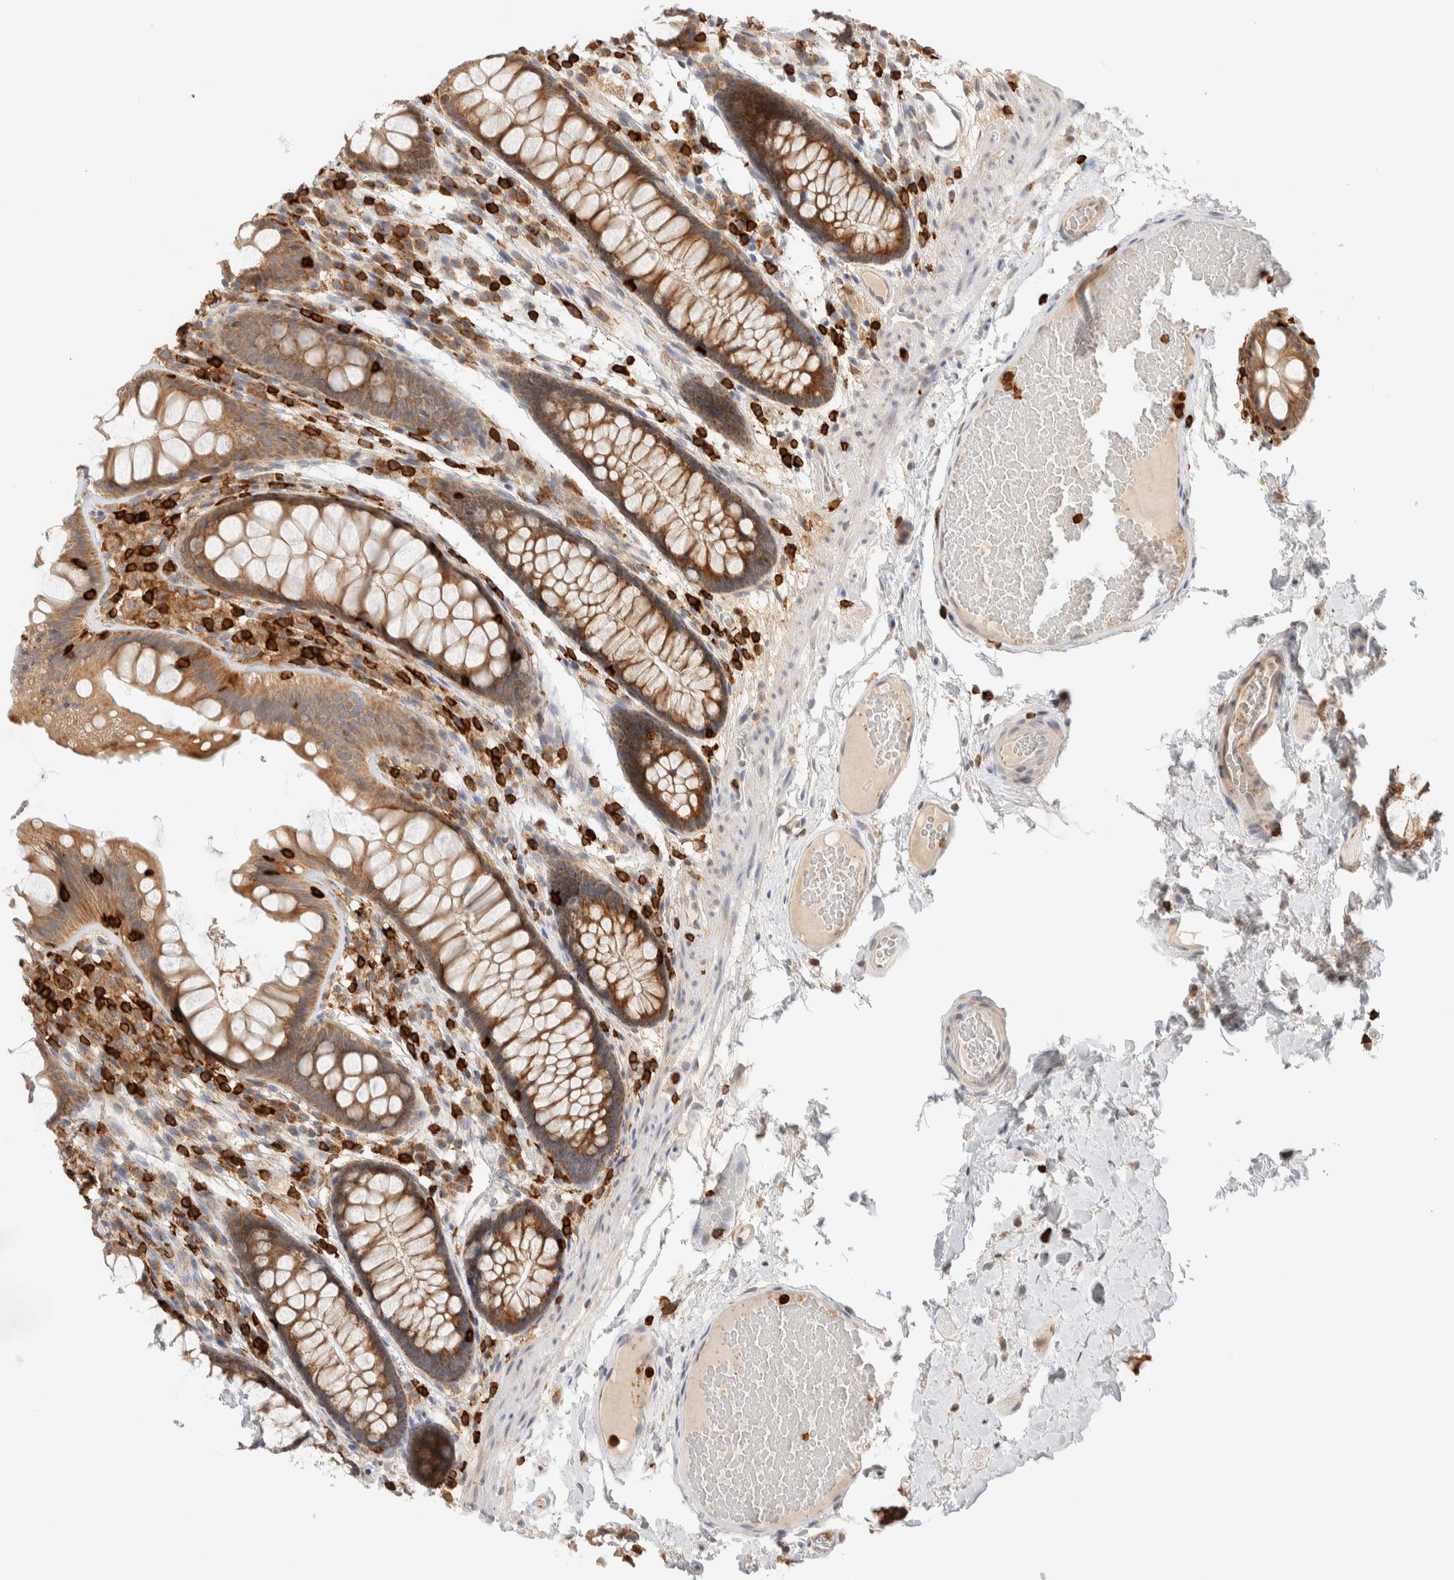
{"staining": {"intensity": "negative", "quantity": "none", "location": "none"}, "tissue": "colon", "cell_type": "Endothelial cells", "image_type": "normal", "snomed": [{"axis": "morphology", "description": "Normal tissue, NOS"}, {"axis": "topography", "description": "Colon"}], "caption": "An IHC photomicrograph of unremarkable colon is shown. There is no staining in endothelial cells of colon.", "gene": "RUNDC1", "patient": {"sex": "female", "age": 56}}